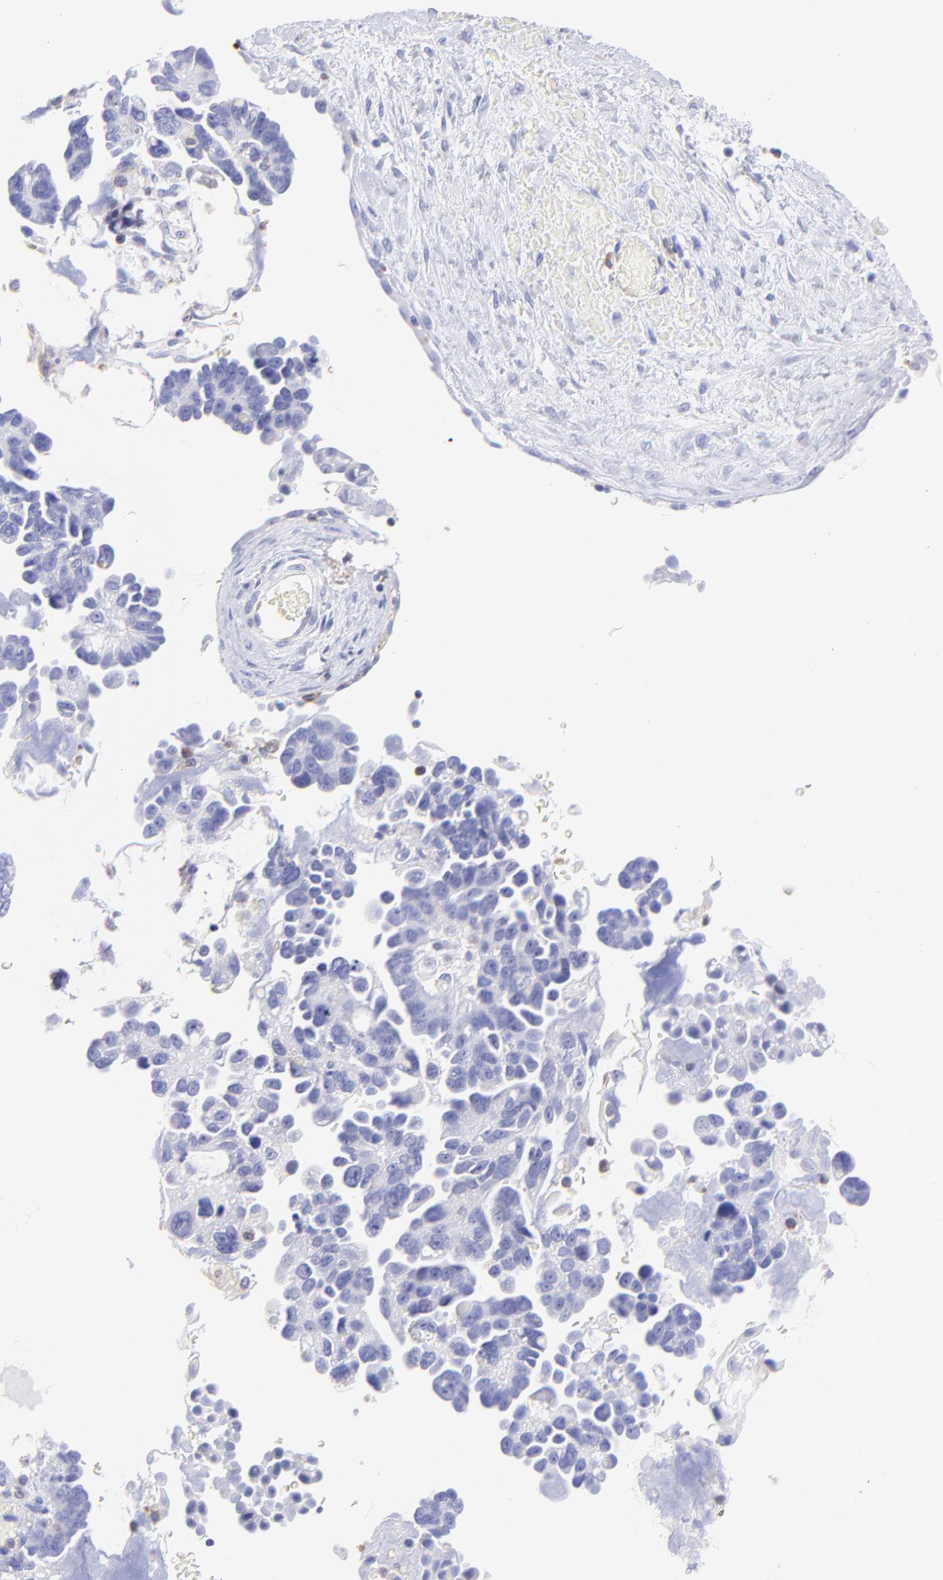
{"staining": {"intensity": "negative", "quantity": "none", "location": "none"}, "tissue": "ovarian cancer", "cell_type": "Tumor cells", "image_type": "cancer", "snomed": [{"axis": "morphology", "description": "Cystadenocarcinoma, serous, NOS"}, {"axis": "topography", "description": "Ovary"}], "caption": "Immunohistochemistry photomicrograph of human ovarian serous cystadenocarcinoma stained for a protein (brown), which displays no staining in tumor cells.", "gene": "IRAG2", "patient": {"sex": "female", "age": 63}}